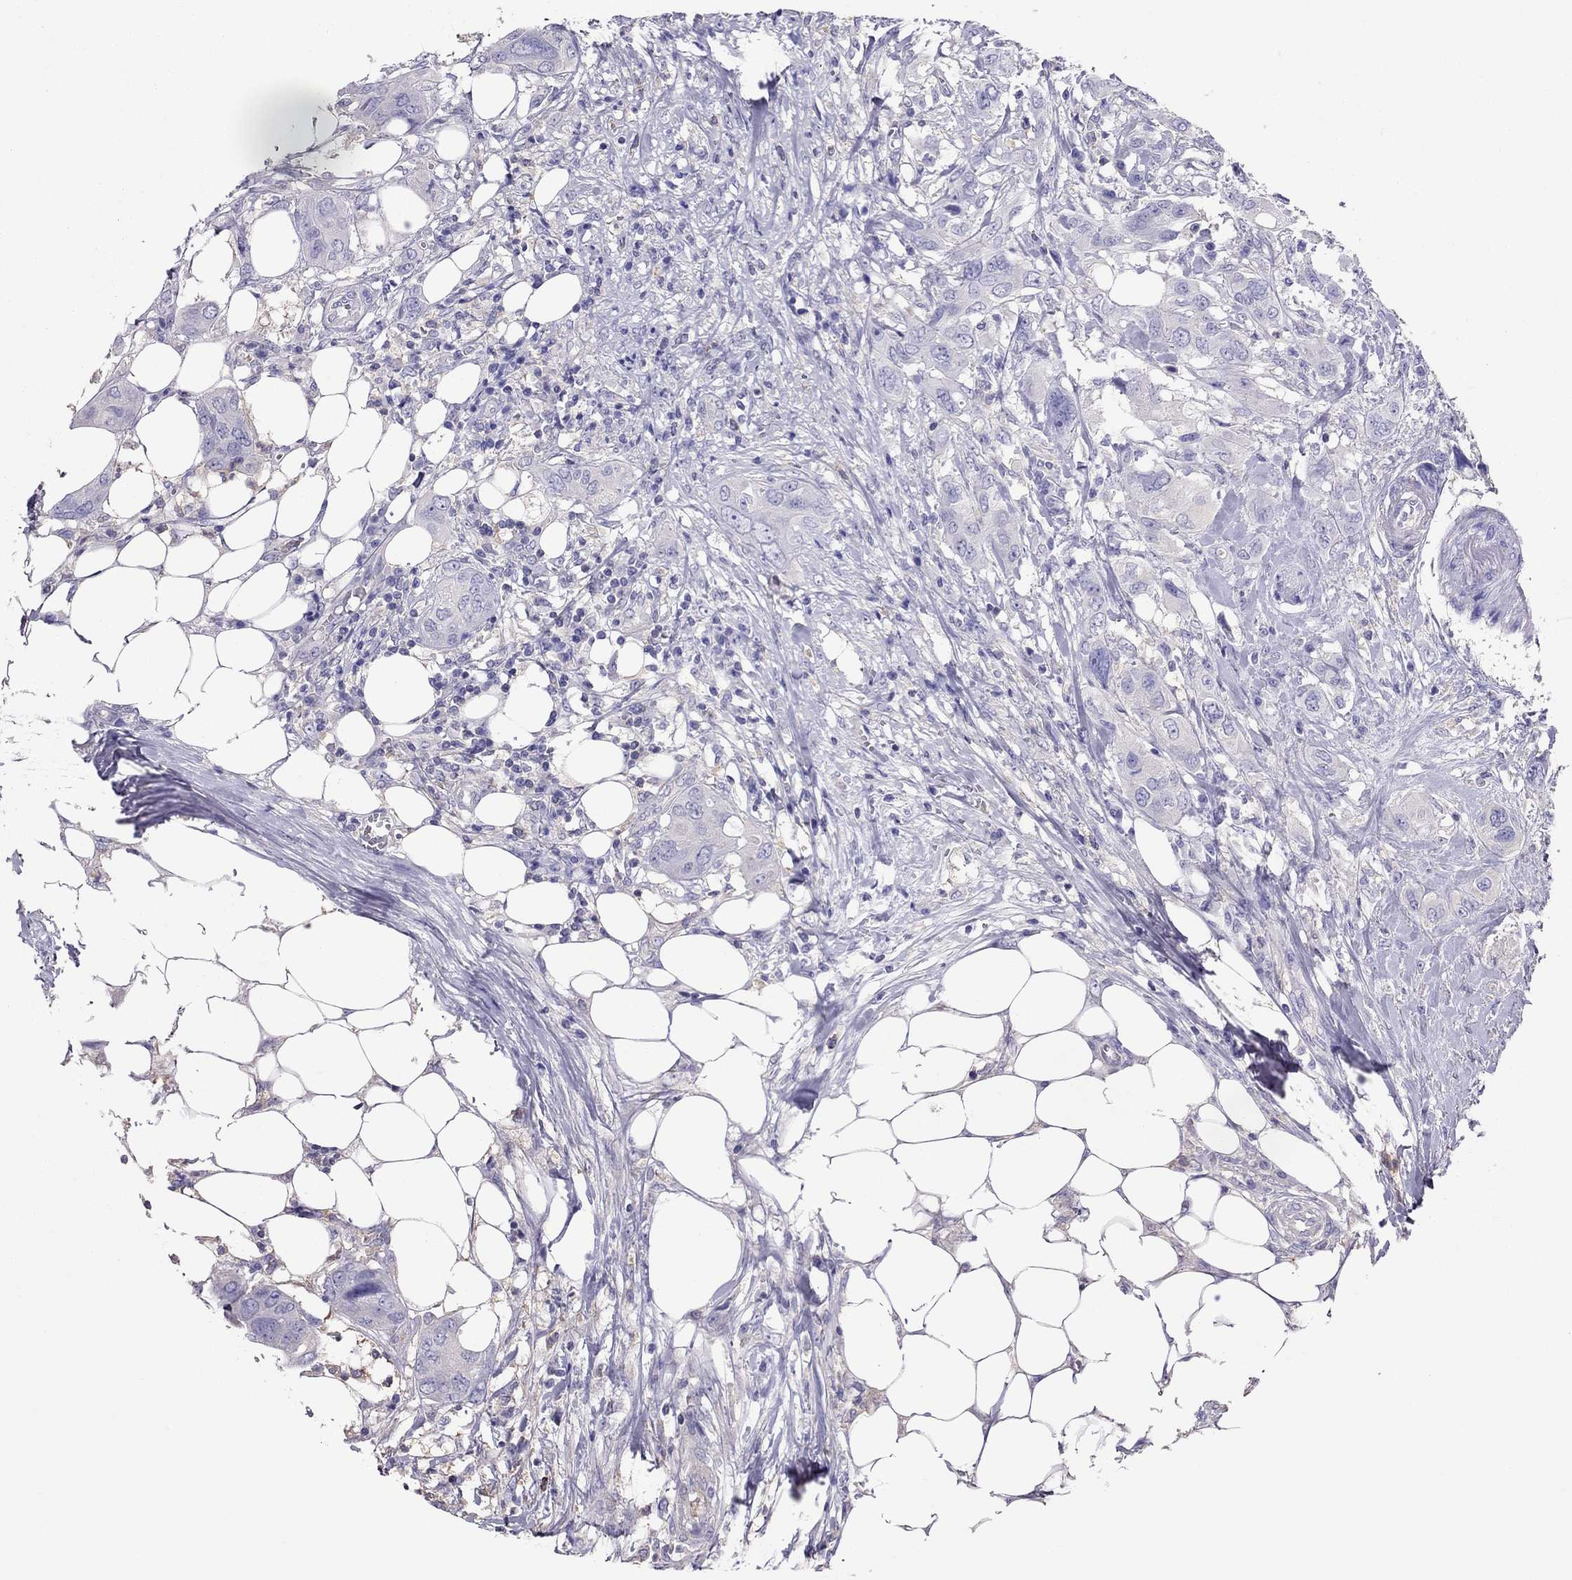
{"staining": {"intensity": "negative", "quantity": "none", "location": "none"}, "tissue": "urothelial cancer", "cell_type": "Tumor cells", "image_type": "cancer", "snomed": [{"axis": "morphology", "description": "Urothelial carcinoma, NOS"}, {"axis": "morphology", "description": "Urothelial carcinoma, High grade"}, {"axis": "topography", "description": "Urinary bladder"}], "caption": "Tumor cells are negative for brown protein staining in transitional cell carcinoma.", "gene": "TEX22", "patient": {"sex": "male", "age": 63}}